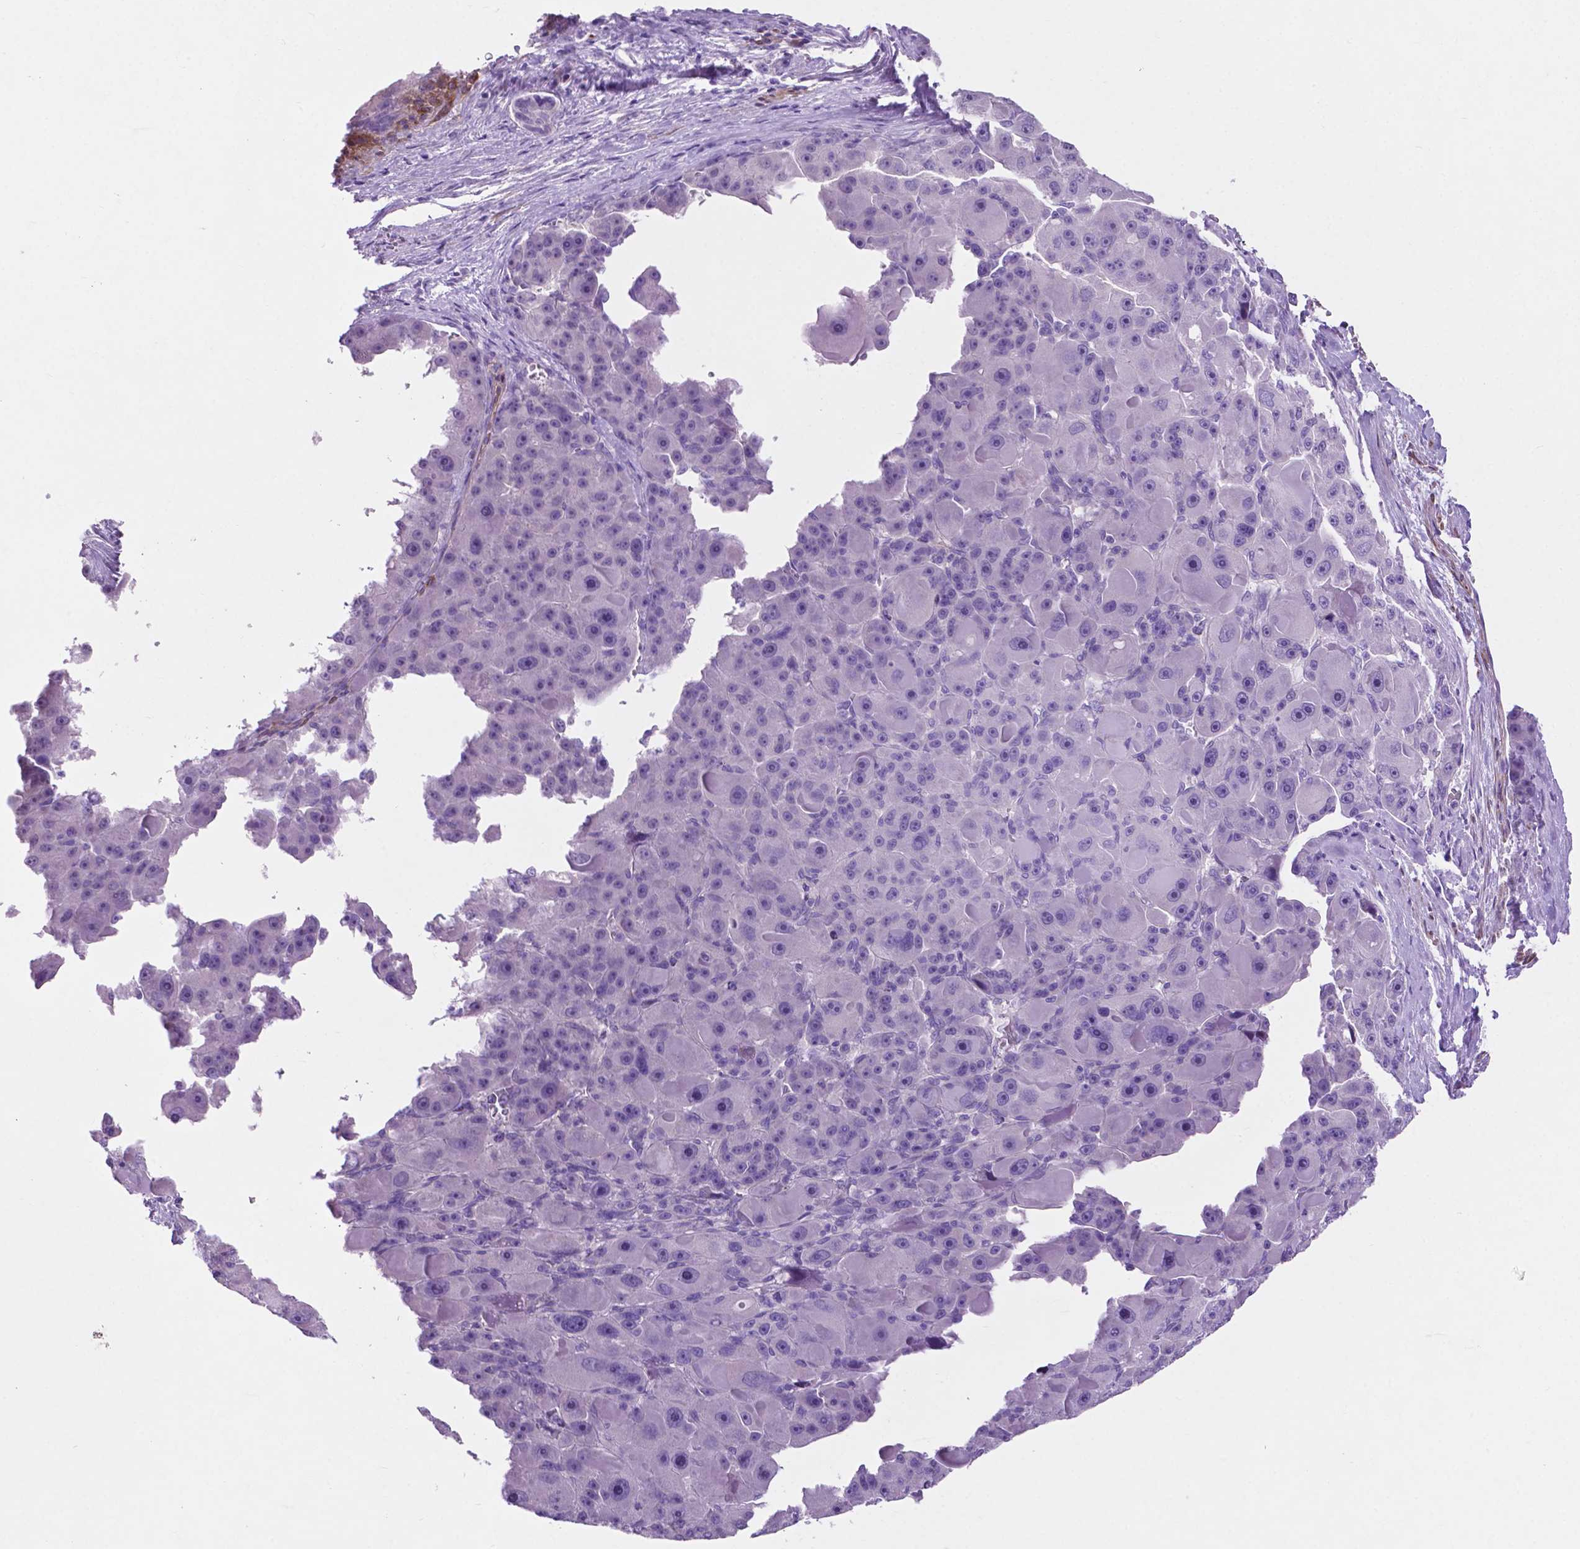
{"staining": {"intensity": "negative", "quantity": "none", "location": "none"}, "tissue": "liver cancer", "cell_type": "Tumor cells", "image_type": "cancer", "snomed": [{"axis": "morphology", "description": "Carcinoma, Hepatocellular, NOS"}, {"axis": "topography", "description": "Liver"}], "caption": "A micrograph of human liver cancer is negative for staining in tumor cells. The staining was performed using DAB to visualize the protein expression in brown, while the nuclei were stained in blue with hematoxylin (Magnification: 20x).", "gene": "ASPG", "patient": {"sex": "male", "age": 76}}